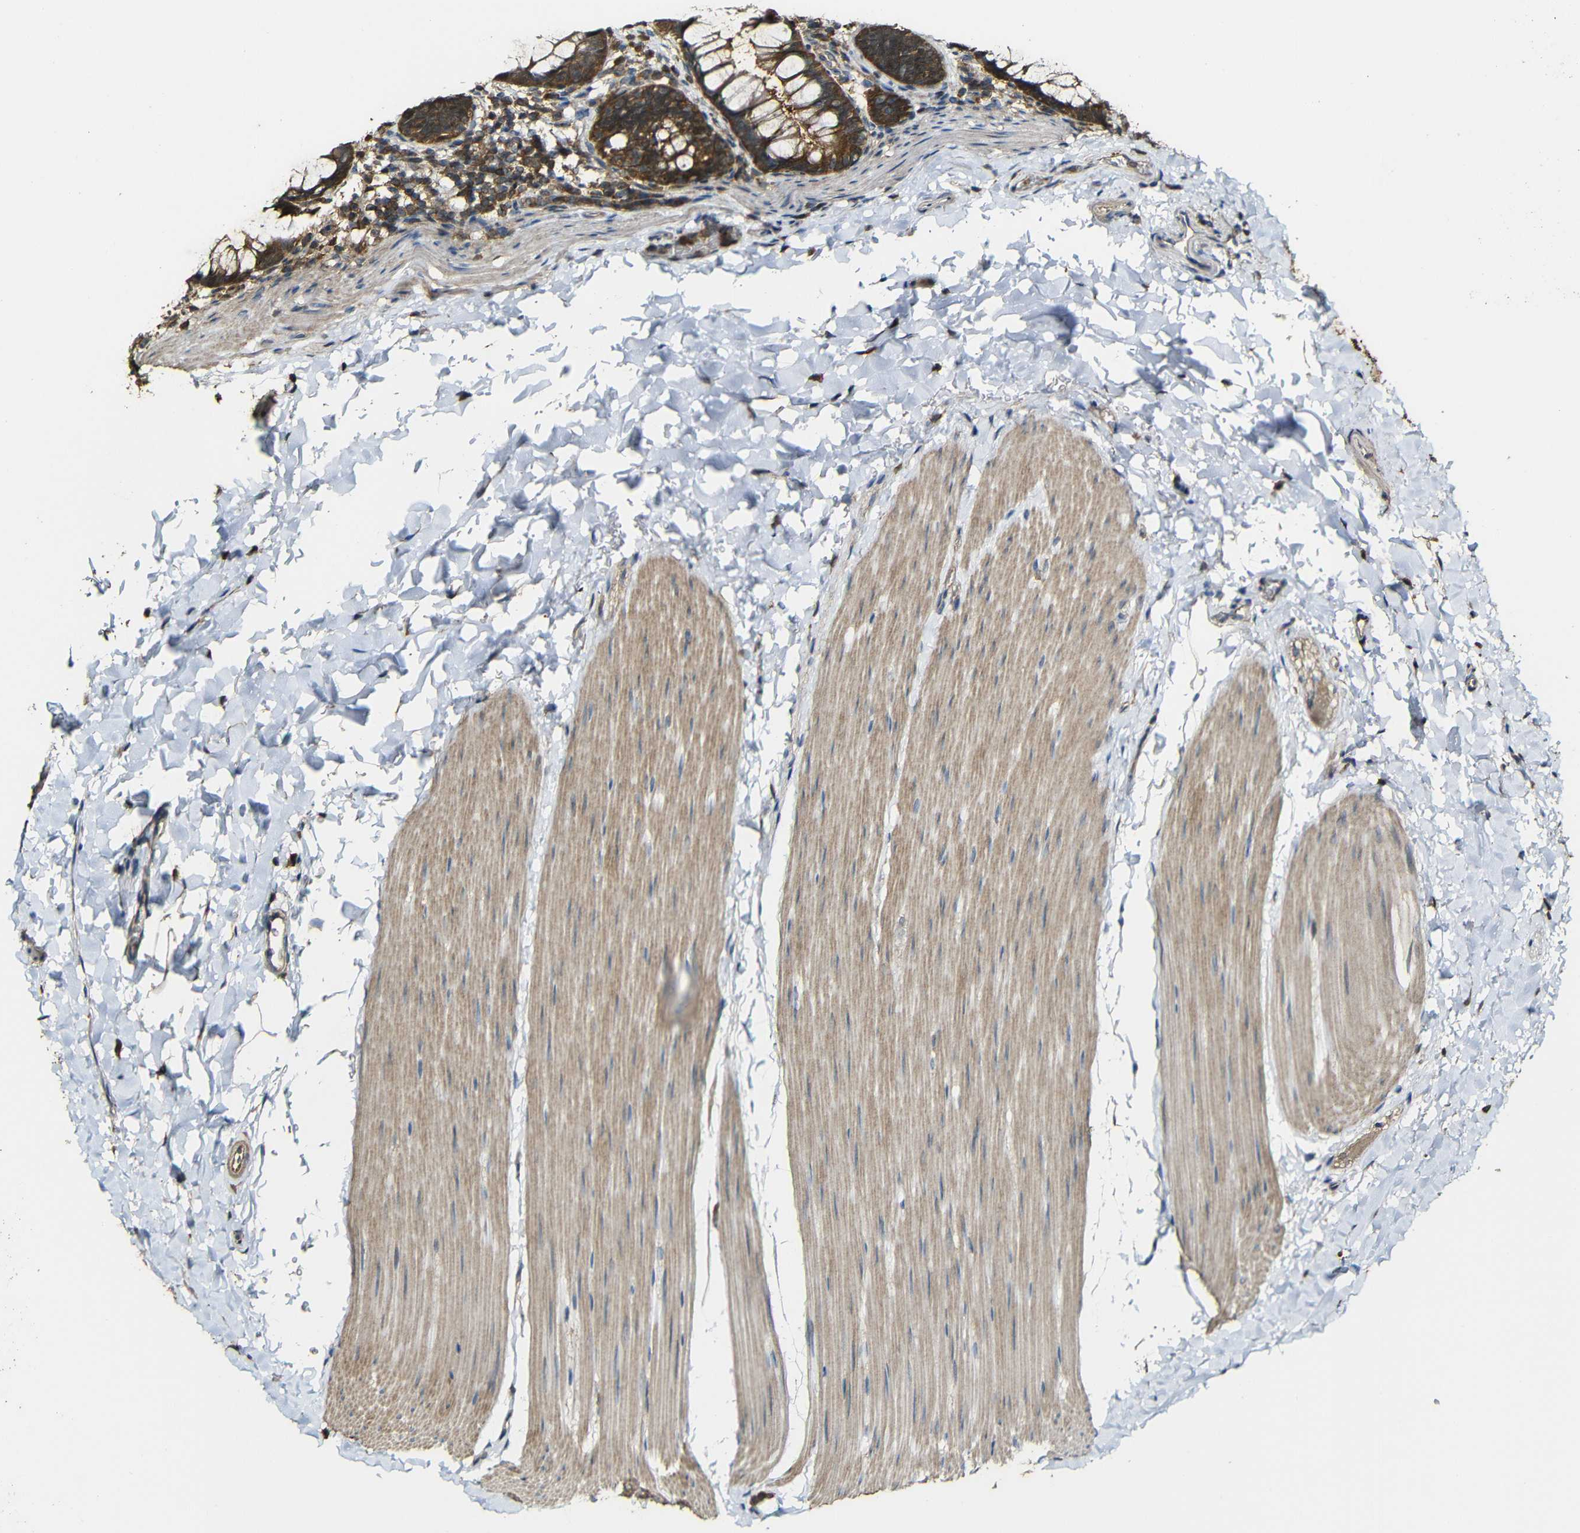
{"staining": {"intensity": "strong", "quantity": ">75%", "location": "cytoplasmic/membranous"}, "tissue": "rectum", "cell_type": "Glandular cells", "image_type": "normal", "snomed": [{"axis": "morphology", "description": "Normal tissue, NOS"}, {"axis": "topography", "description": "Rectum"}], "caption": "Glandular cells demonstrate high levels of strong cytoplasmic/membranous positivity in approximately >75% of cells in normal rectum.", "gene": "CASP8", "patient": {"sex": "female", "age": 24}}